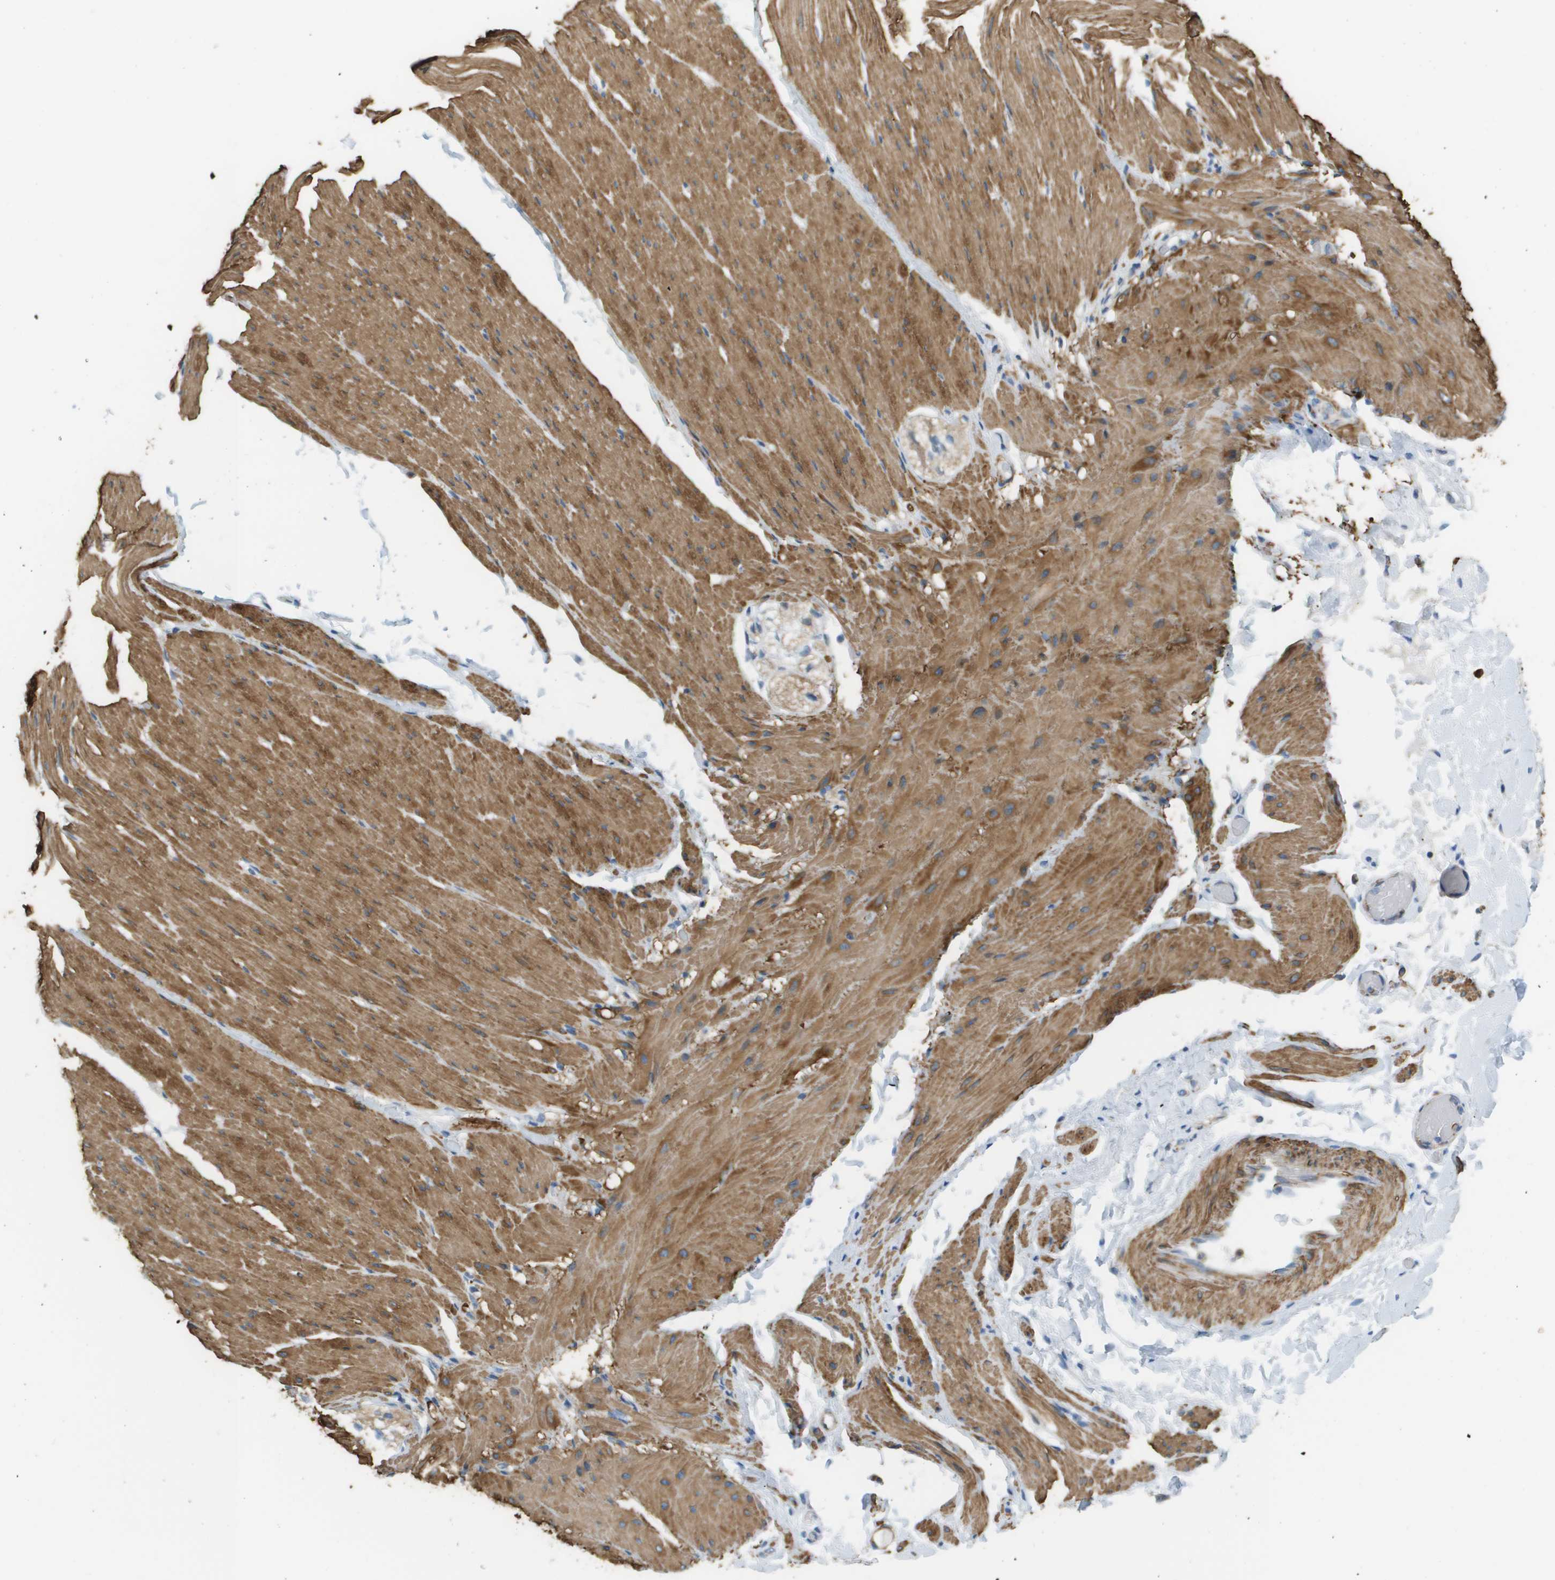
{"staining": {"intensity": "moderate", "quantity": ">75%", "location": "cytoplasmic/membranous"}, "tissue": "smooth muscle", "cell_type": "Smooth muscle cells", "image_type": "normal", "snomed": [{"axis": "morphology", "description": "Normal tissue, NOS"}, {"axis": "topography", "description": "Smooth muscle"}, {"axis": "topography", "description": "Colon"}], "caption": "Smooth muscle cells reveal medium levels of moderate cytoplasmic/membranous expression in about >75% of cells in normal human smooth muscle.", "gene": "MYH11", "patient": {"sex": "male", "age": 67}}